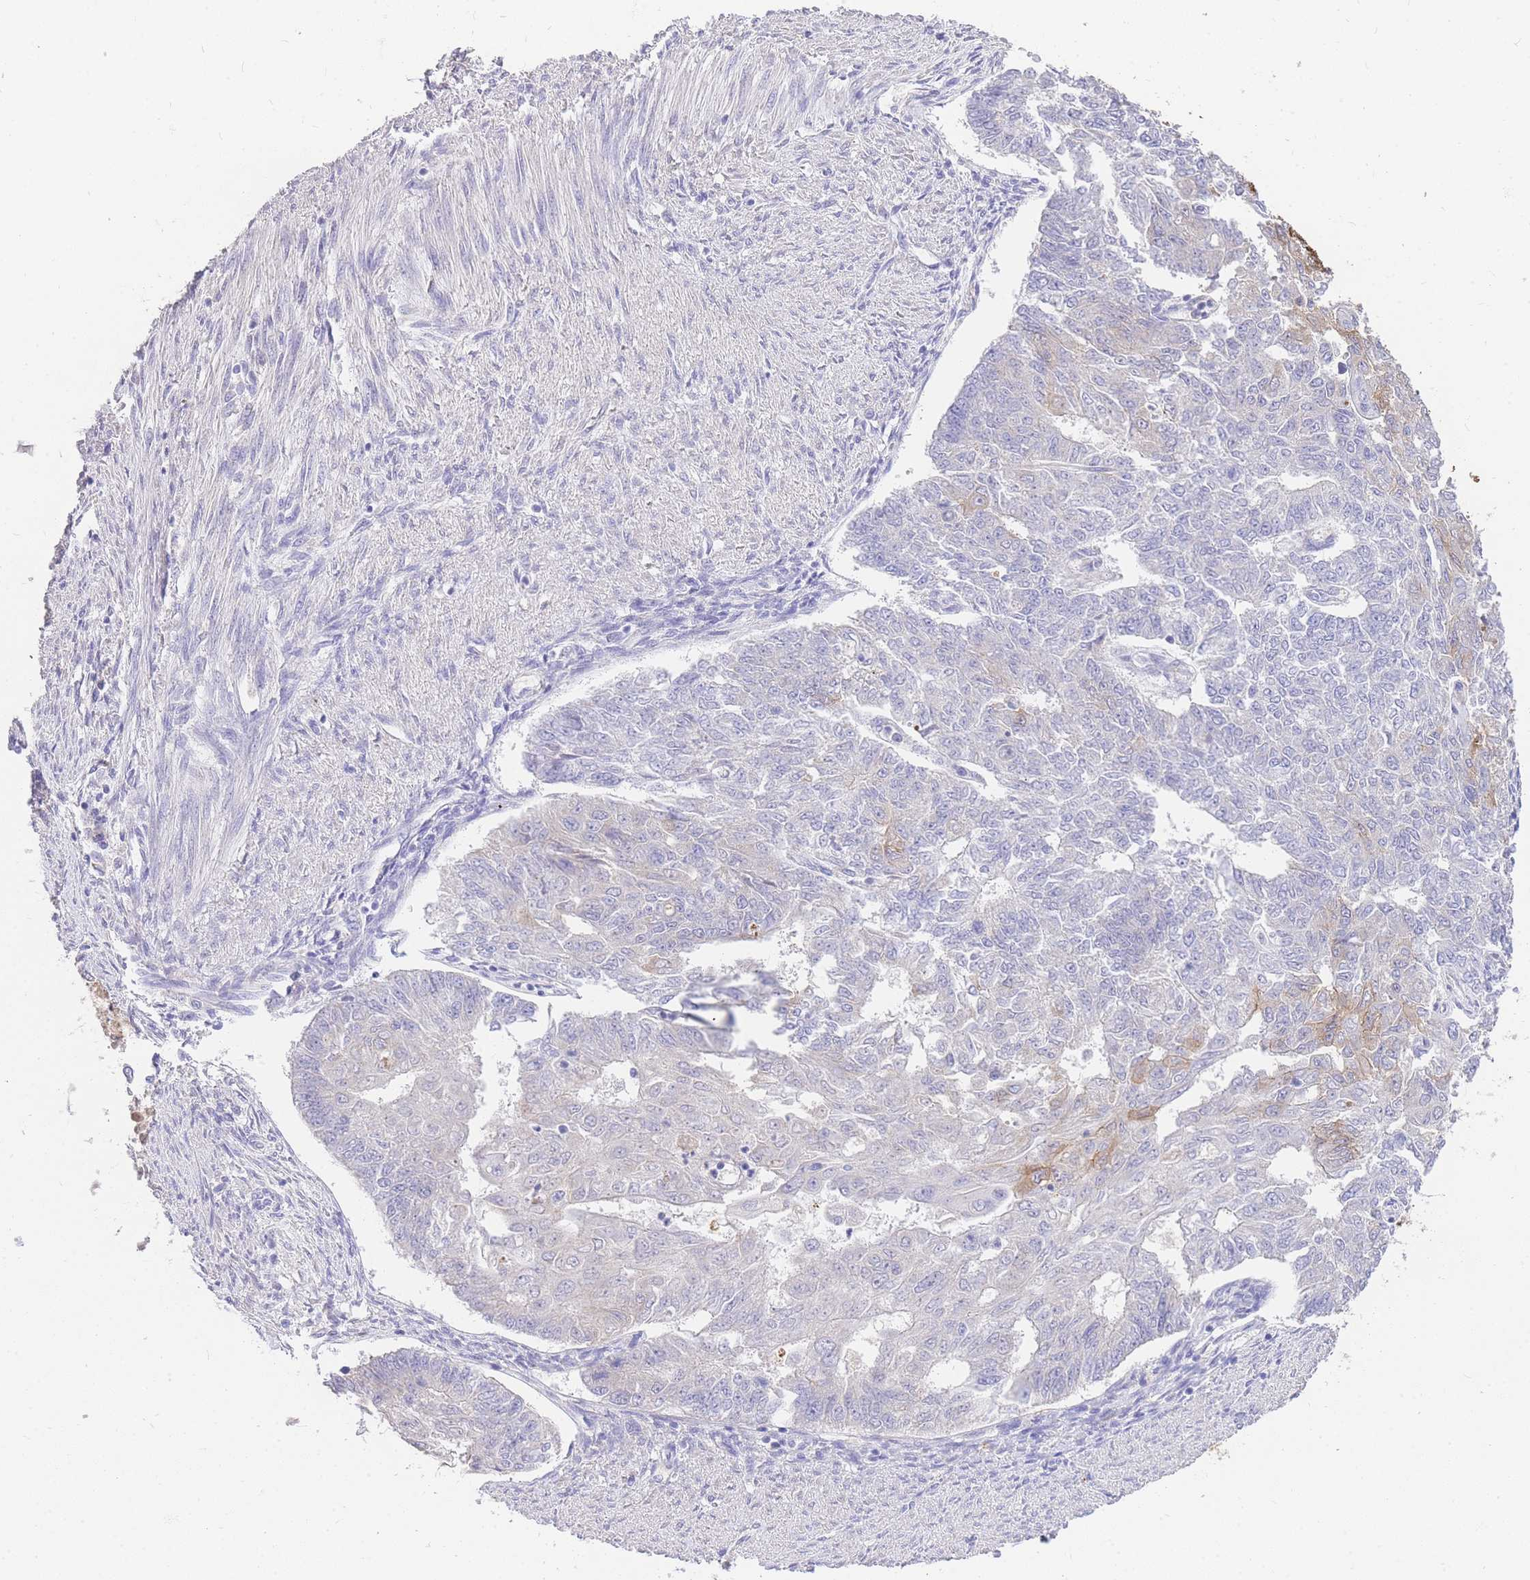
{"staining": {"intensity": "weak", "quantity": "<25%", "location": "cytoplasmic/membranous"}, "tissue": "endometrial cancer", "cell_type": "Tumor cells", "image_type": "cancer", "snomed": [{"axis": "morphology", "description": "Adenocarcinoma, NOS"}, {"axis": "topography", "description": "Endometrium"}], "caption": "Tumor cells show no significant positivity in endometrial cancer (adenocarcinoma).", "gene": "C2orf88", "patient": {"sex": "female", "age": 32}}